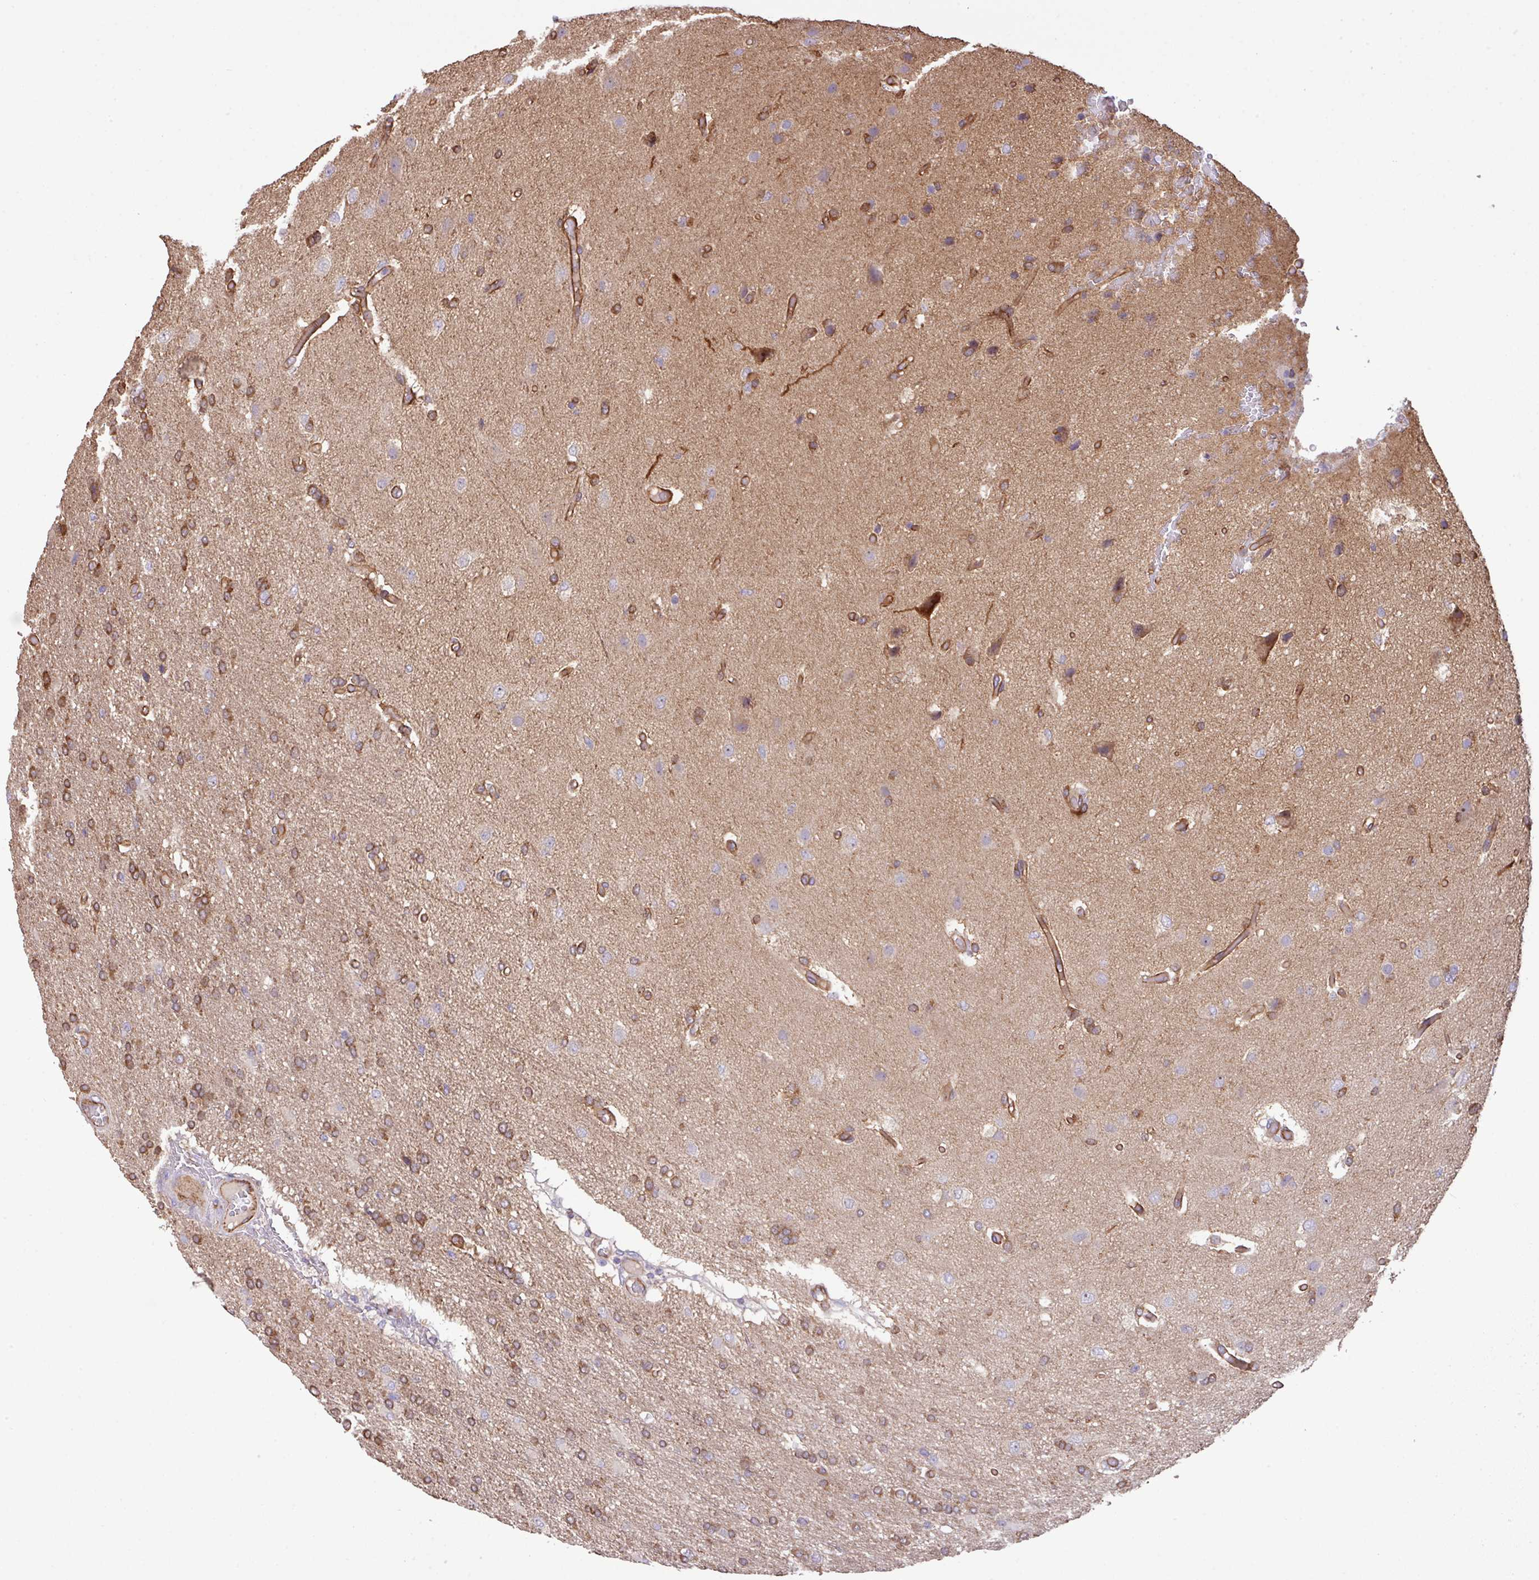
{"staining": {"intensity": "moderate", "quantity": "25%-75%", "location": "cytoplasmic/membranous"}, "tissue": "glioma", "cell_type": "Tumor cells", "image_type": "cancer", "snomed": [{"axis": "morphology", "description": "Glioma, malignant, High grade"}, {"axis": "topography", "description": "Brain"}], "caption": "Tumor cells demonstrate moderate cytoplasmic/membranous expression in about 25%-75% of cells in malignant high-grade glioma. (DAB IHC, brown staining for protein, blue staining for nuclei).", "gene": "LRRC53", "patient": {"sex": "female", "age": 74}}